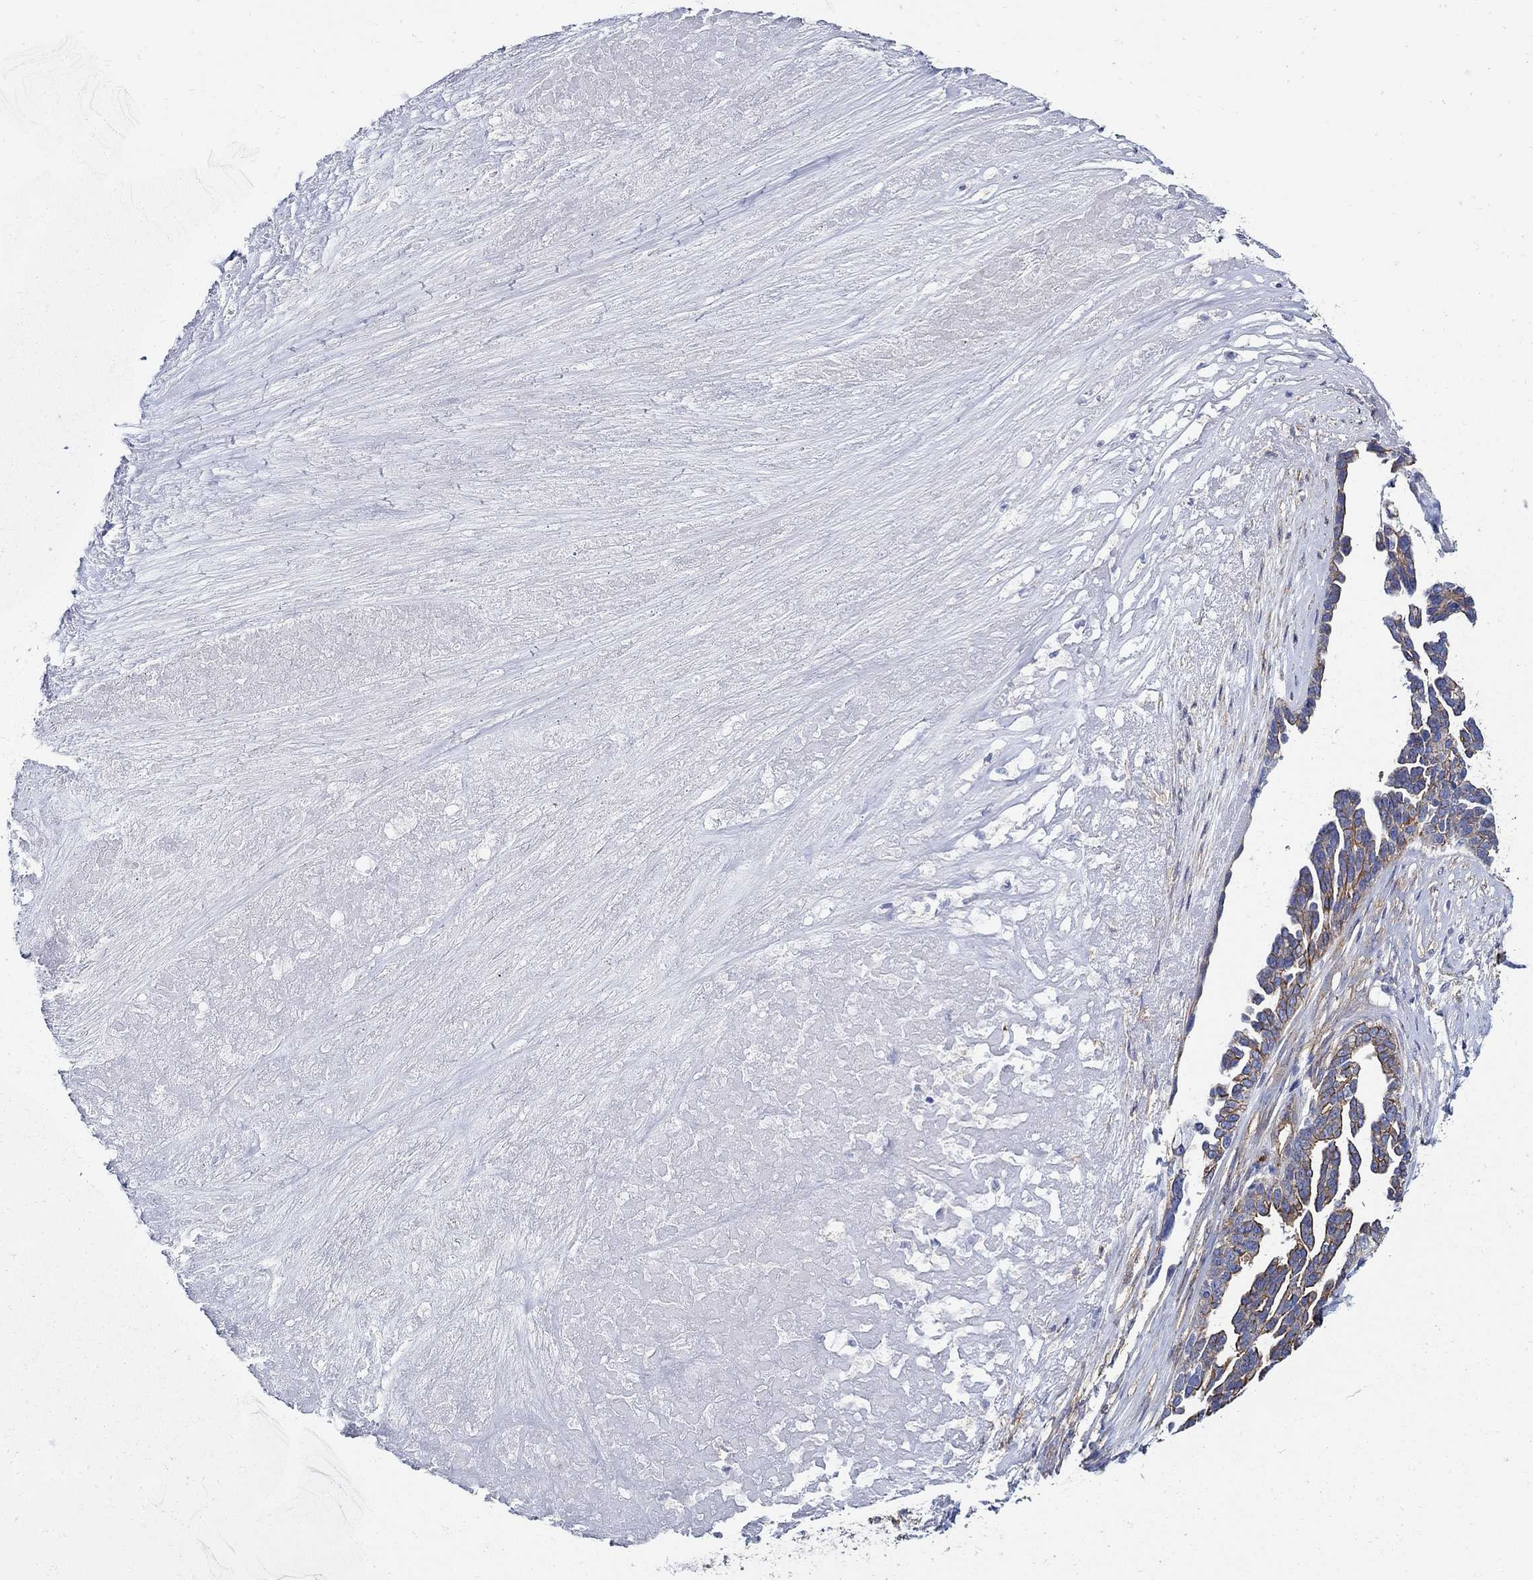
{"staining": {"intensity": "strong", "quantity": "25%-75%", "location": "cytoplasmic/membranous"}, "tissue": "ovarian cancer", "cell_type": "Tumor cells", "image_type": "cancer", "snomed": [{"axis": "morphology", "description": "Cystadenocarcinoma, serous, NOS"}, {"axis": "topography", "description": "Ovary"}], "caption": "DAB (3,3'-diaminobenzidine) immunohistochemical staining of ovarian cancer (serous cystadenocarcinoma) shows strong cytoplasmic/membranous protein staining in about 25%-75% of tumor cells.", "gene": "APBB3", "patient": {"sex": "female", "age": 54}}